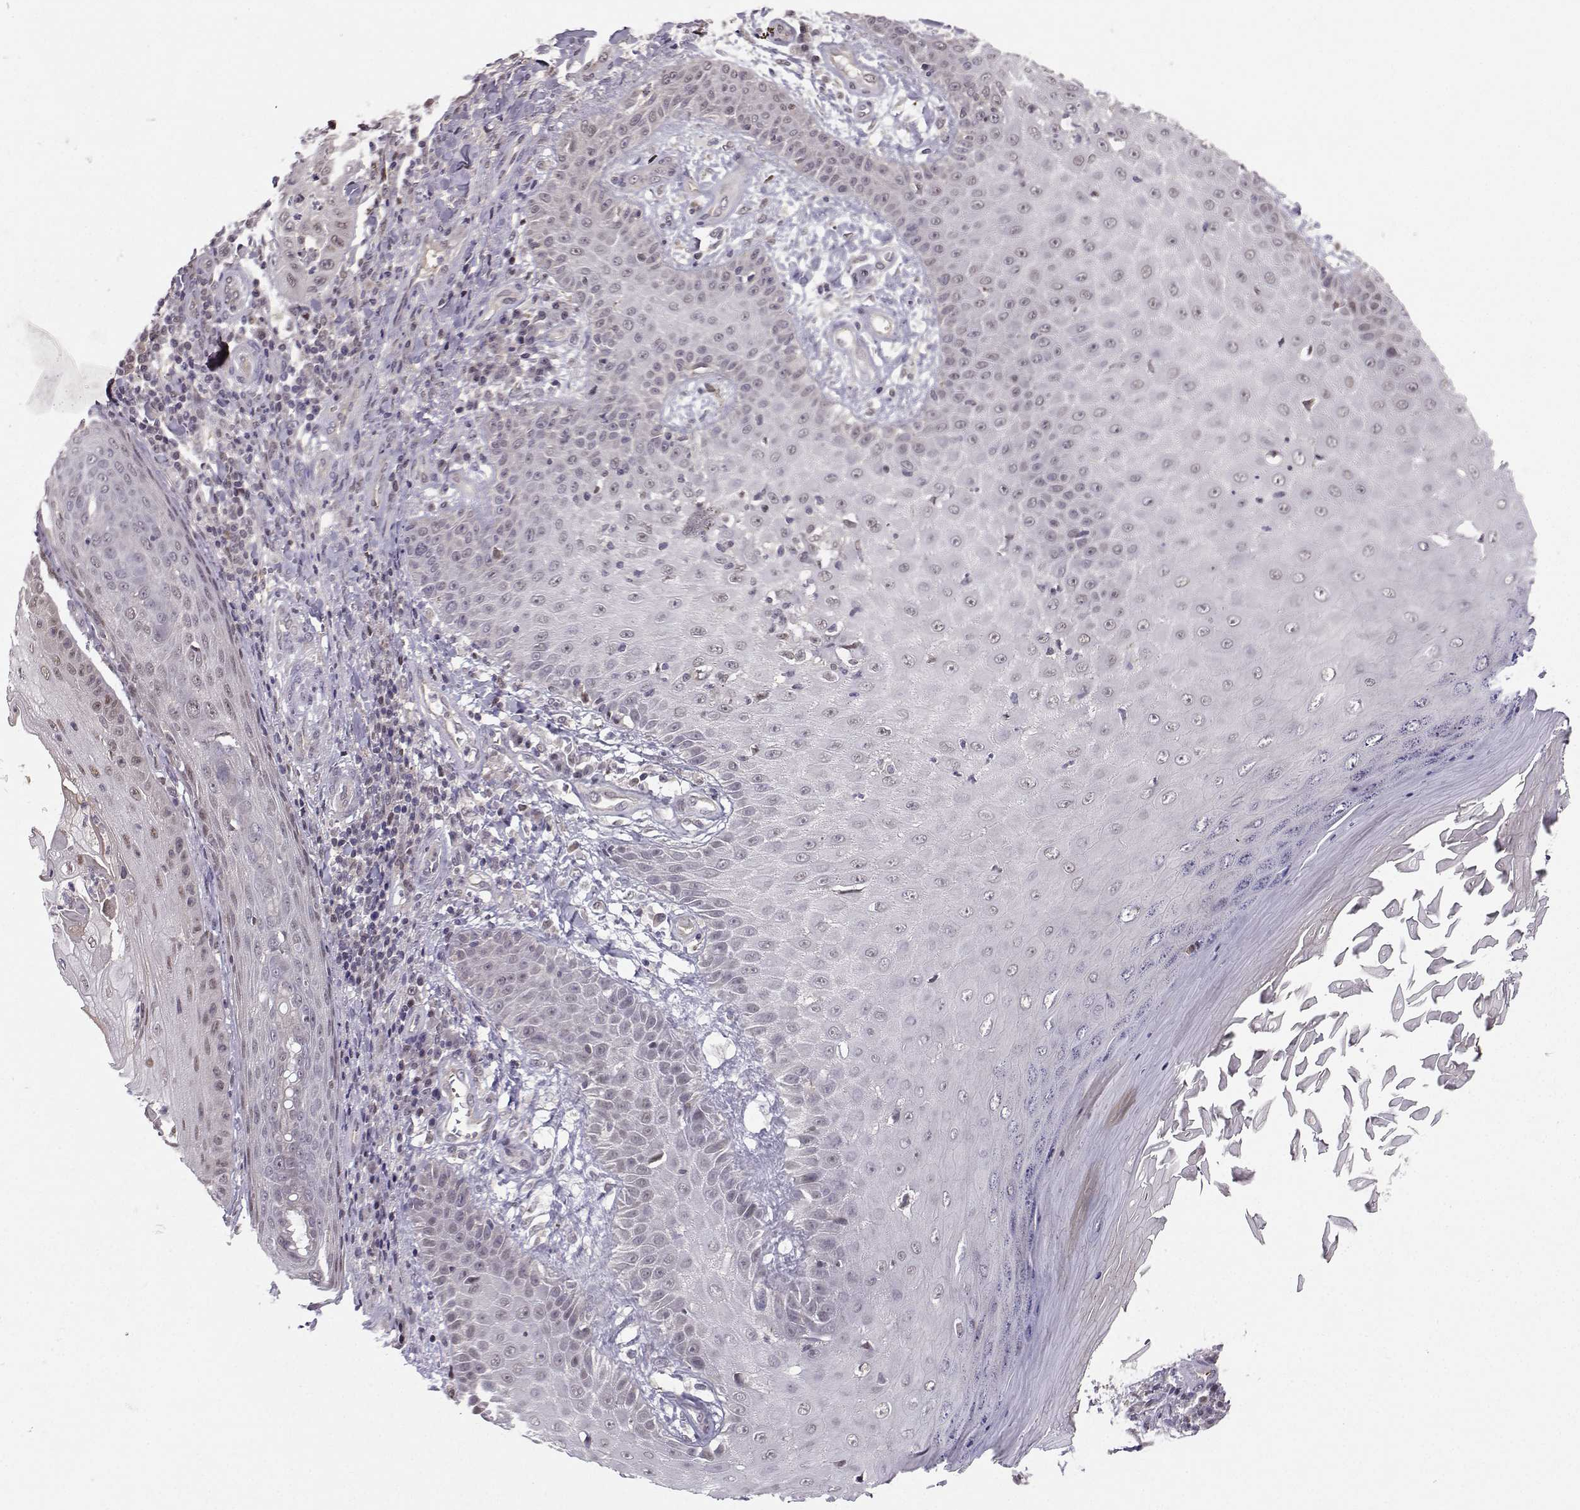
{"staining": {"intensity": "moderate", "quantity": "<25%", "location": "nuclear"}, "tissue": "skin cancer", "cell_type": "Tumor cells", "image_type": "cancer", "snomed": [{"axis": "morphology", "description": "Squamous cell carcinoma, NOS"}, {"axis": "topography", "description": "Skin"}], "caption": "A brown stain labels moderate nuclear expression of a protein in human skin squamous cell carcinoma tumor cells.", "gene": "PKP2", "patient": {"sex": "male", "age": 70}}